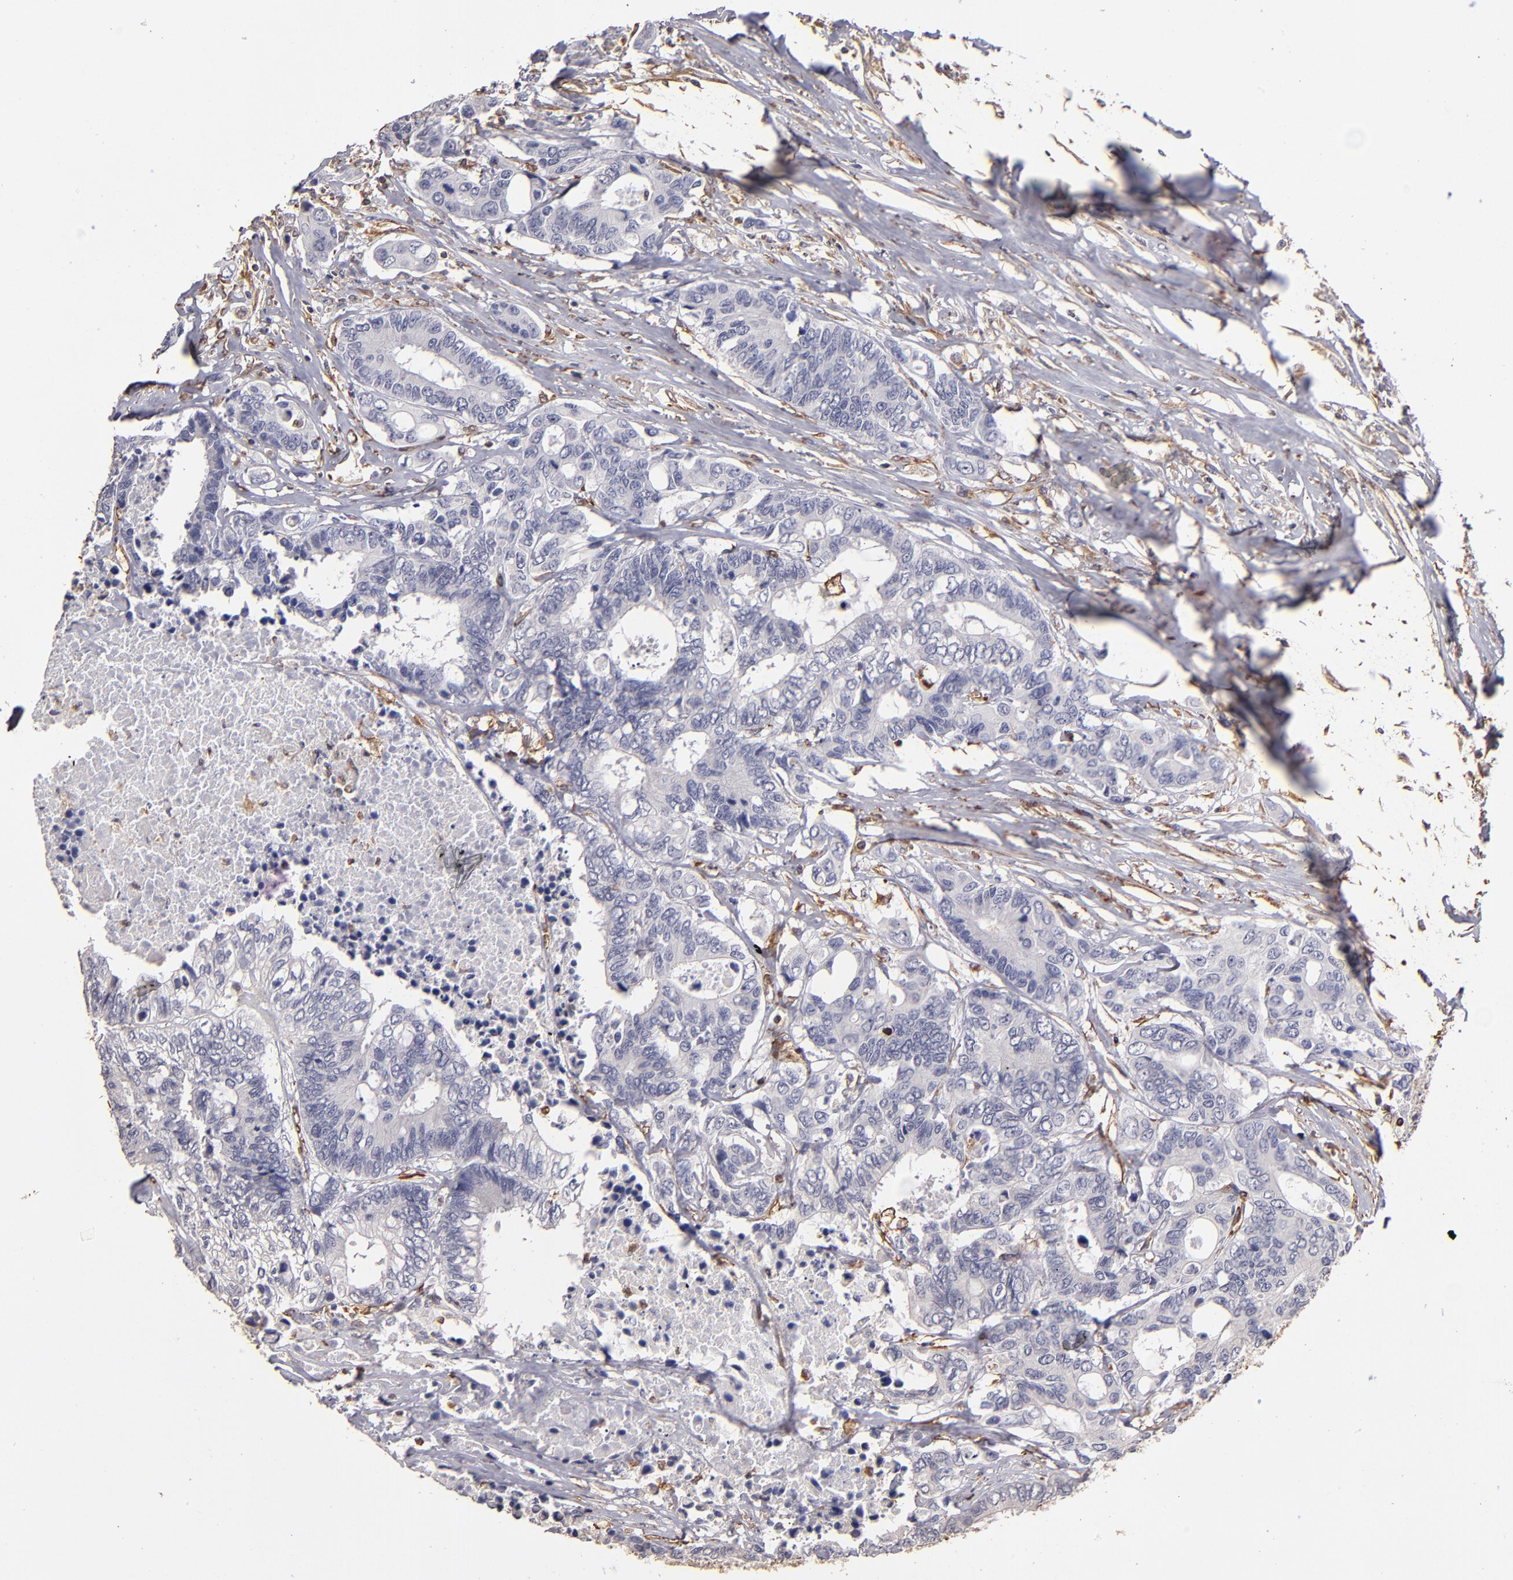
{"staining": {"intensity": "negative", "quantity": "none", "location": "none"}, "tissue": "colorectal cancer", "cell_type": "Tumor cells", "image_type": "cancer", "snomed": [{"axis": "morphology", "description": "Adenocarcinoma, NOS"}, {"axis": "topography", "description": "Rectum"}], "caption": "Adenocarcinoma (colorectal) stained for a protein using immunohistochemistry (IHC) shows no positivity tumor cells.", "gene": "ABCC1", "patient": {"sex": "male", "age": 55}}